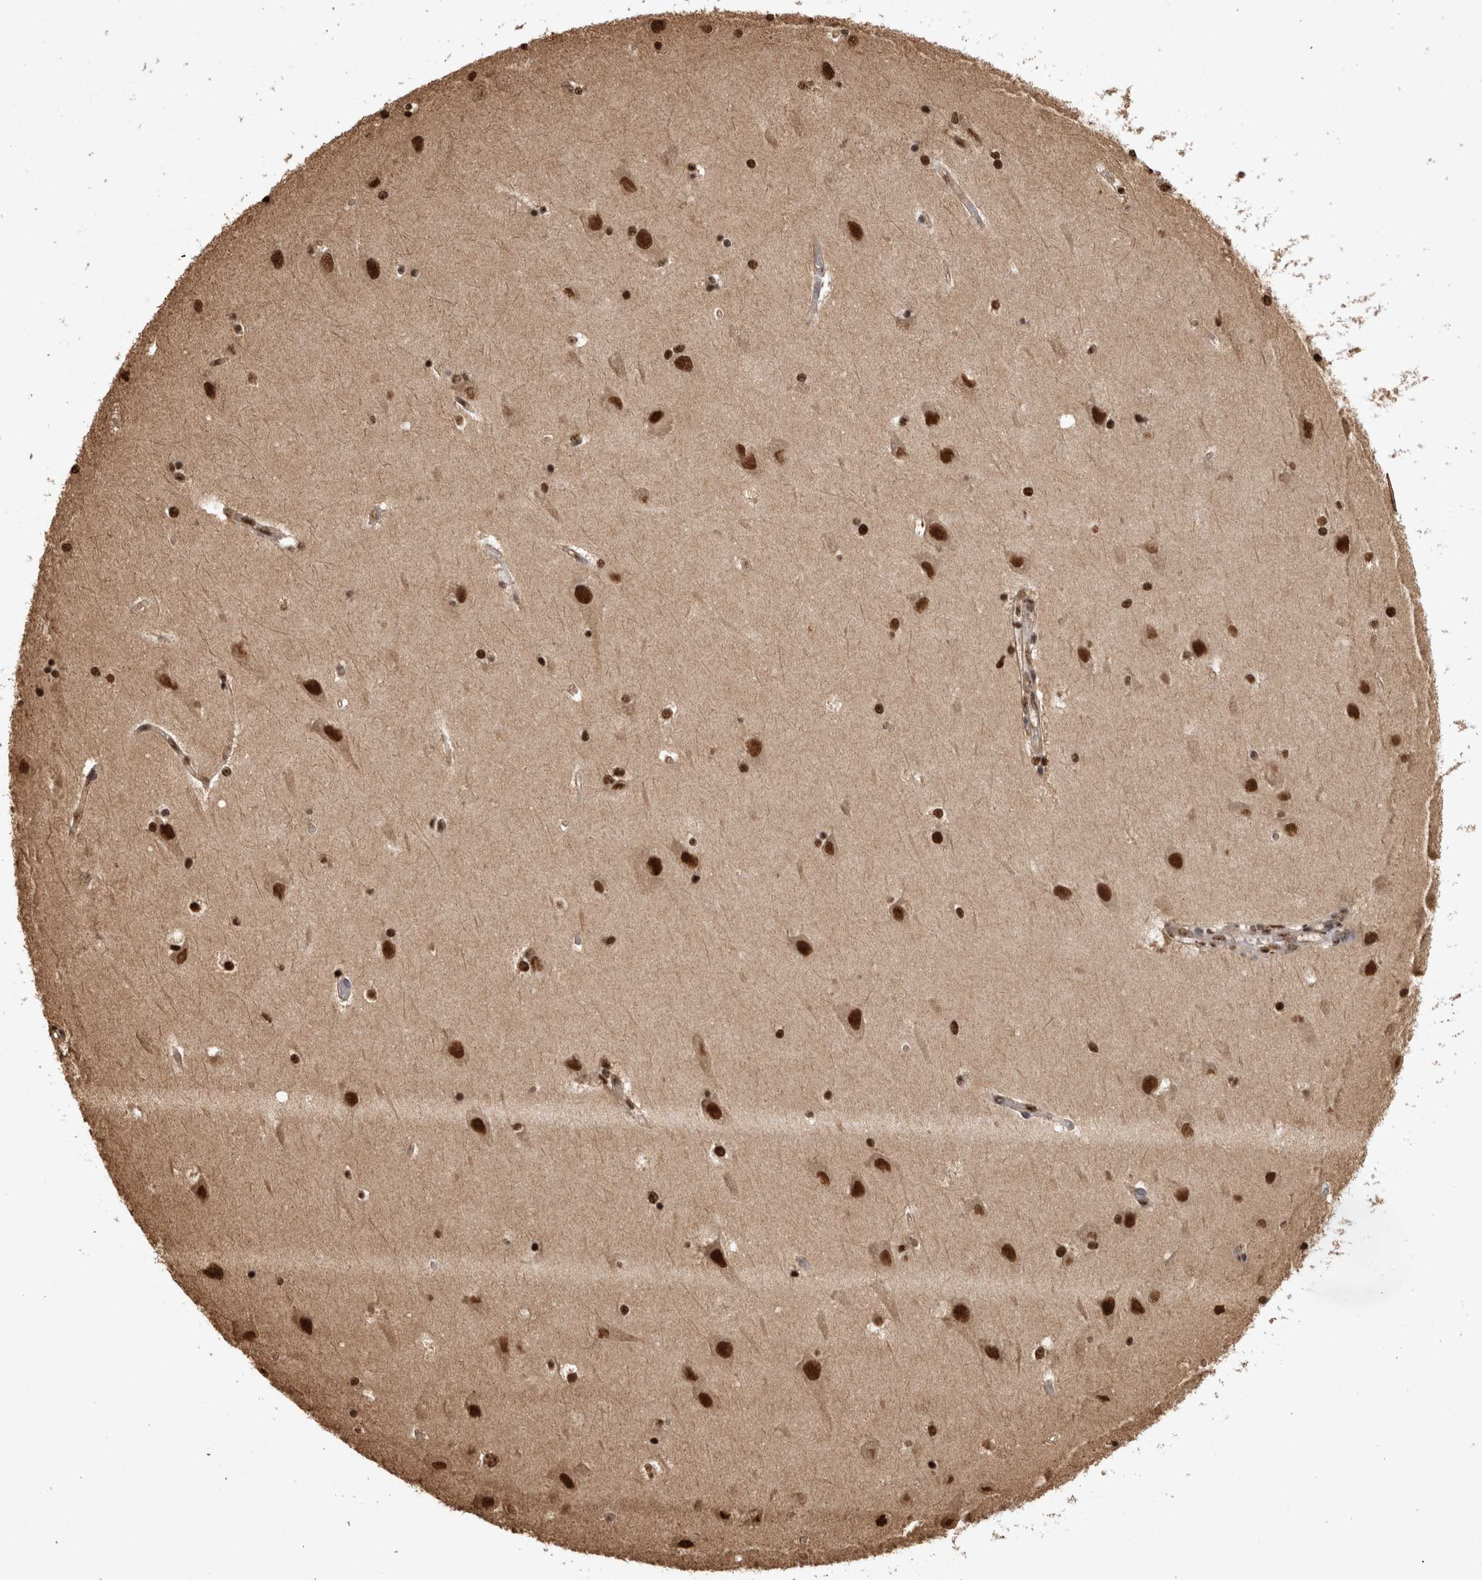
{"staining": {"intensity": "strong", "quantity": ">75%", "location": "nuclear"}, "tissue": "hippocampus", "cell_type": "Glial cells", "image_type": "normal", "snomed": [{"axis": "morphology", "description": "Normal tissue, NOS"}, {"axis": "topography", "description": "Hippocampus"}], "caption": "Glial cells display strong nuclear expression in about >75% of cells in benign hippocampus.", "gene": "RAD50", "patient": {"sex": "male", "age": 45}}